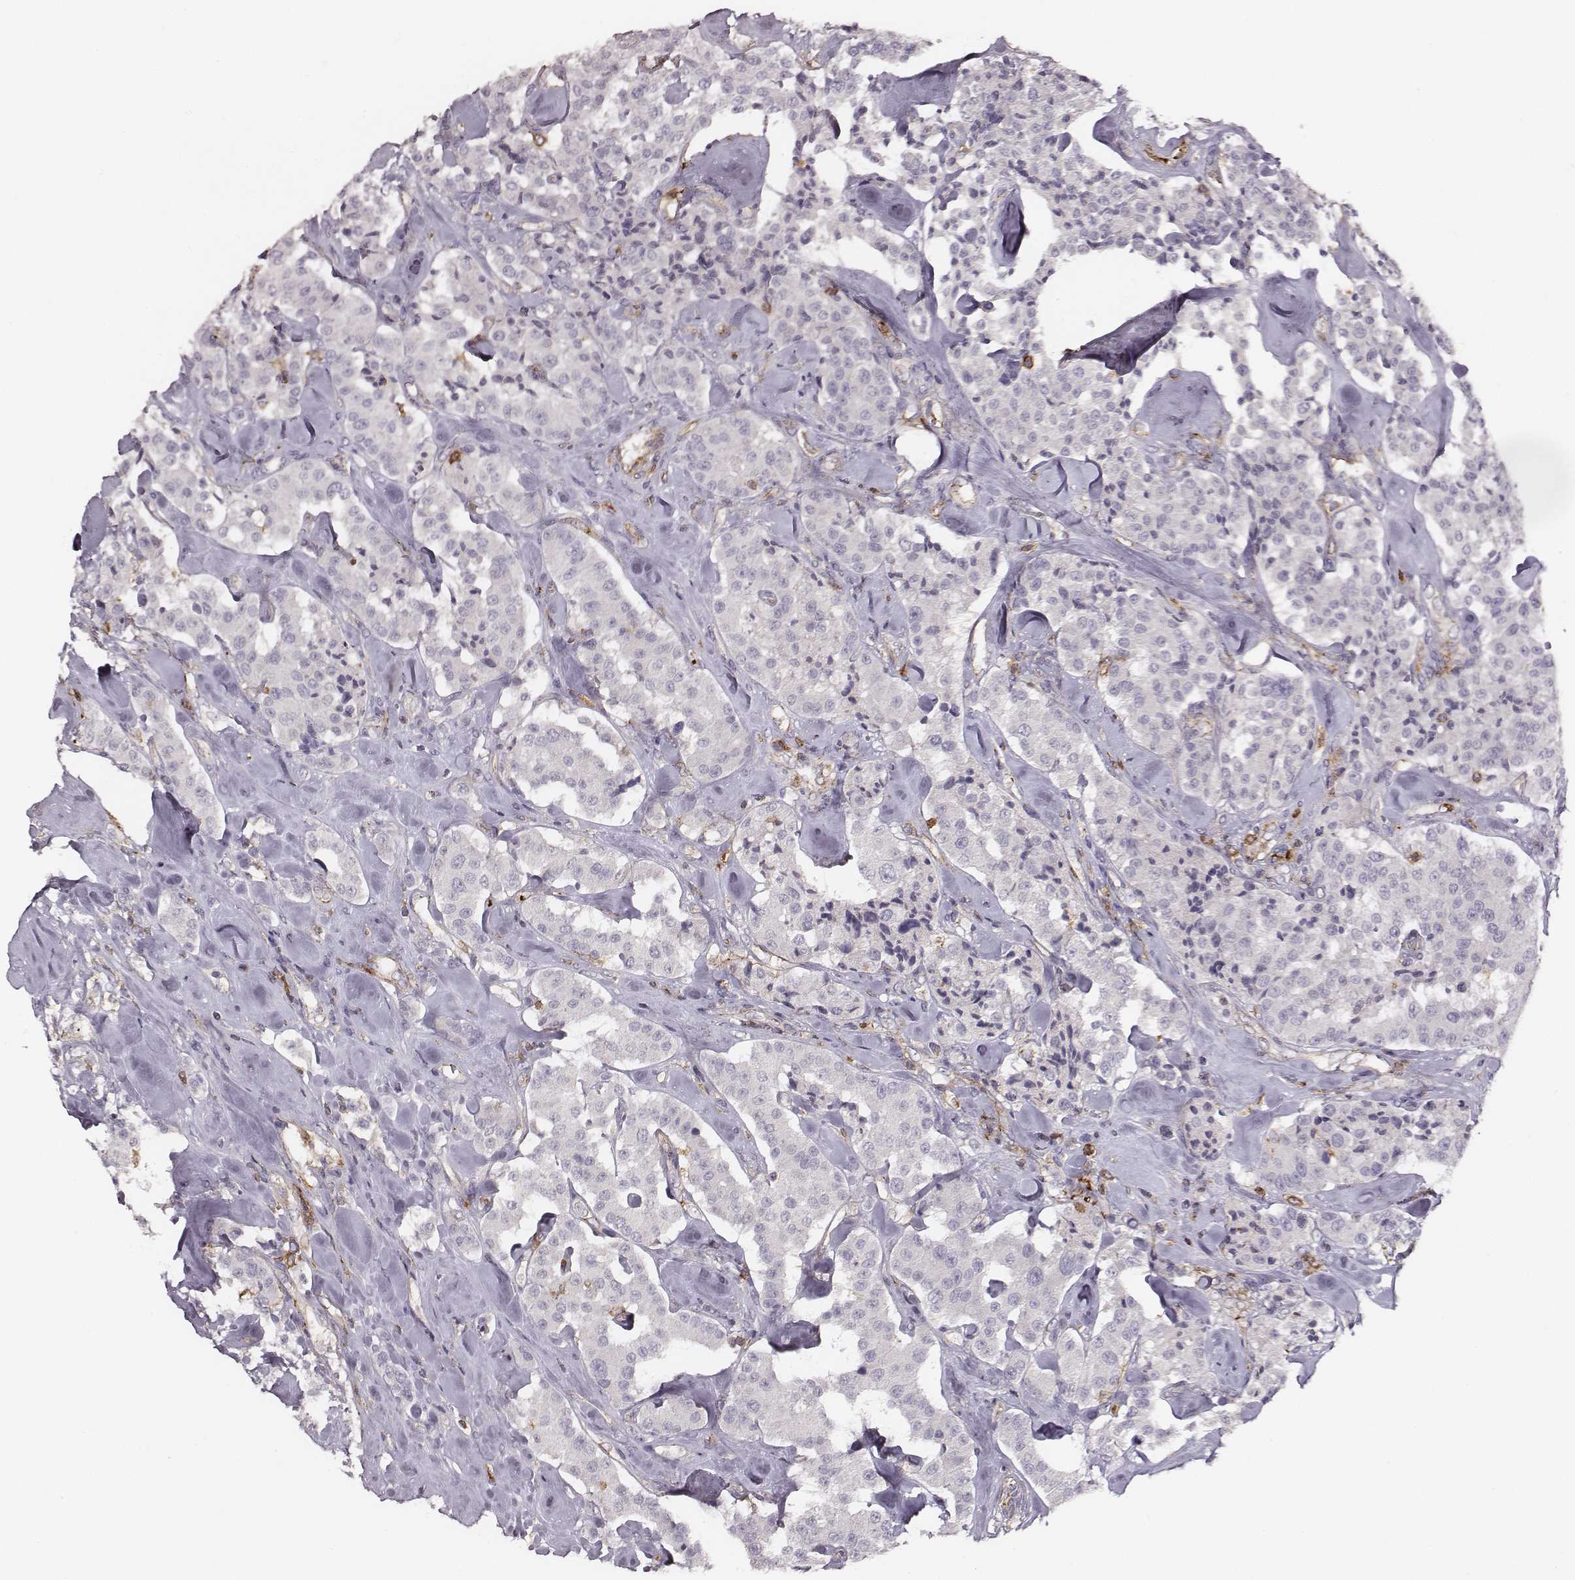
{"staining": {"intensity": "negative", "quantity": "none", "location": "none"}, "tissue": "carcinoid", "cell_type": "Tumor cells", "image_type": "cancer", "snomed": [{"axis": "morphology", "description": "Carcinoid, malignant, NOS"}, {"axis": "topography", "description": "Pancreas"}], "caption": "The IHC histopathology image has no significant expression in tumor cells of carcinoid (malignant) tissue.", "gene": "ZYX", "patient": {"sex": "male", "age": 41}}